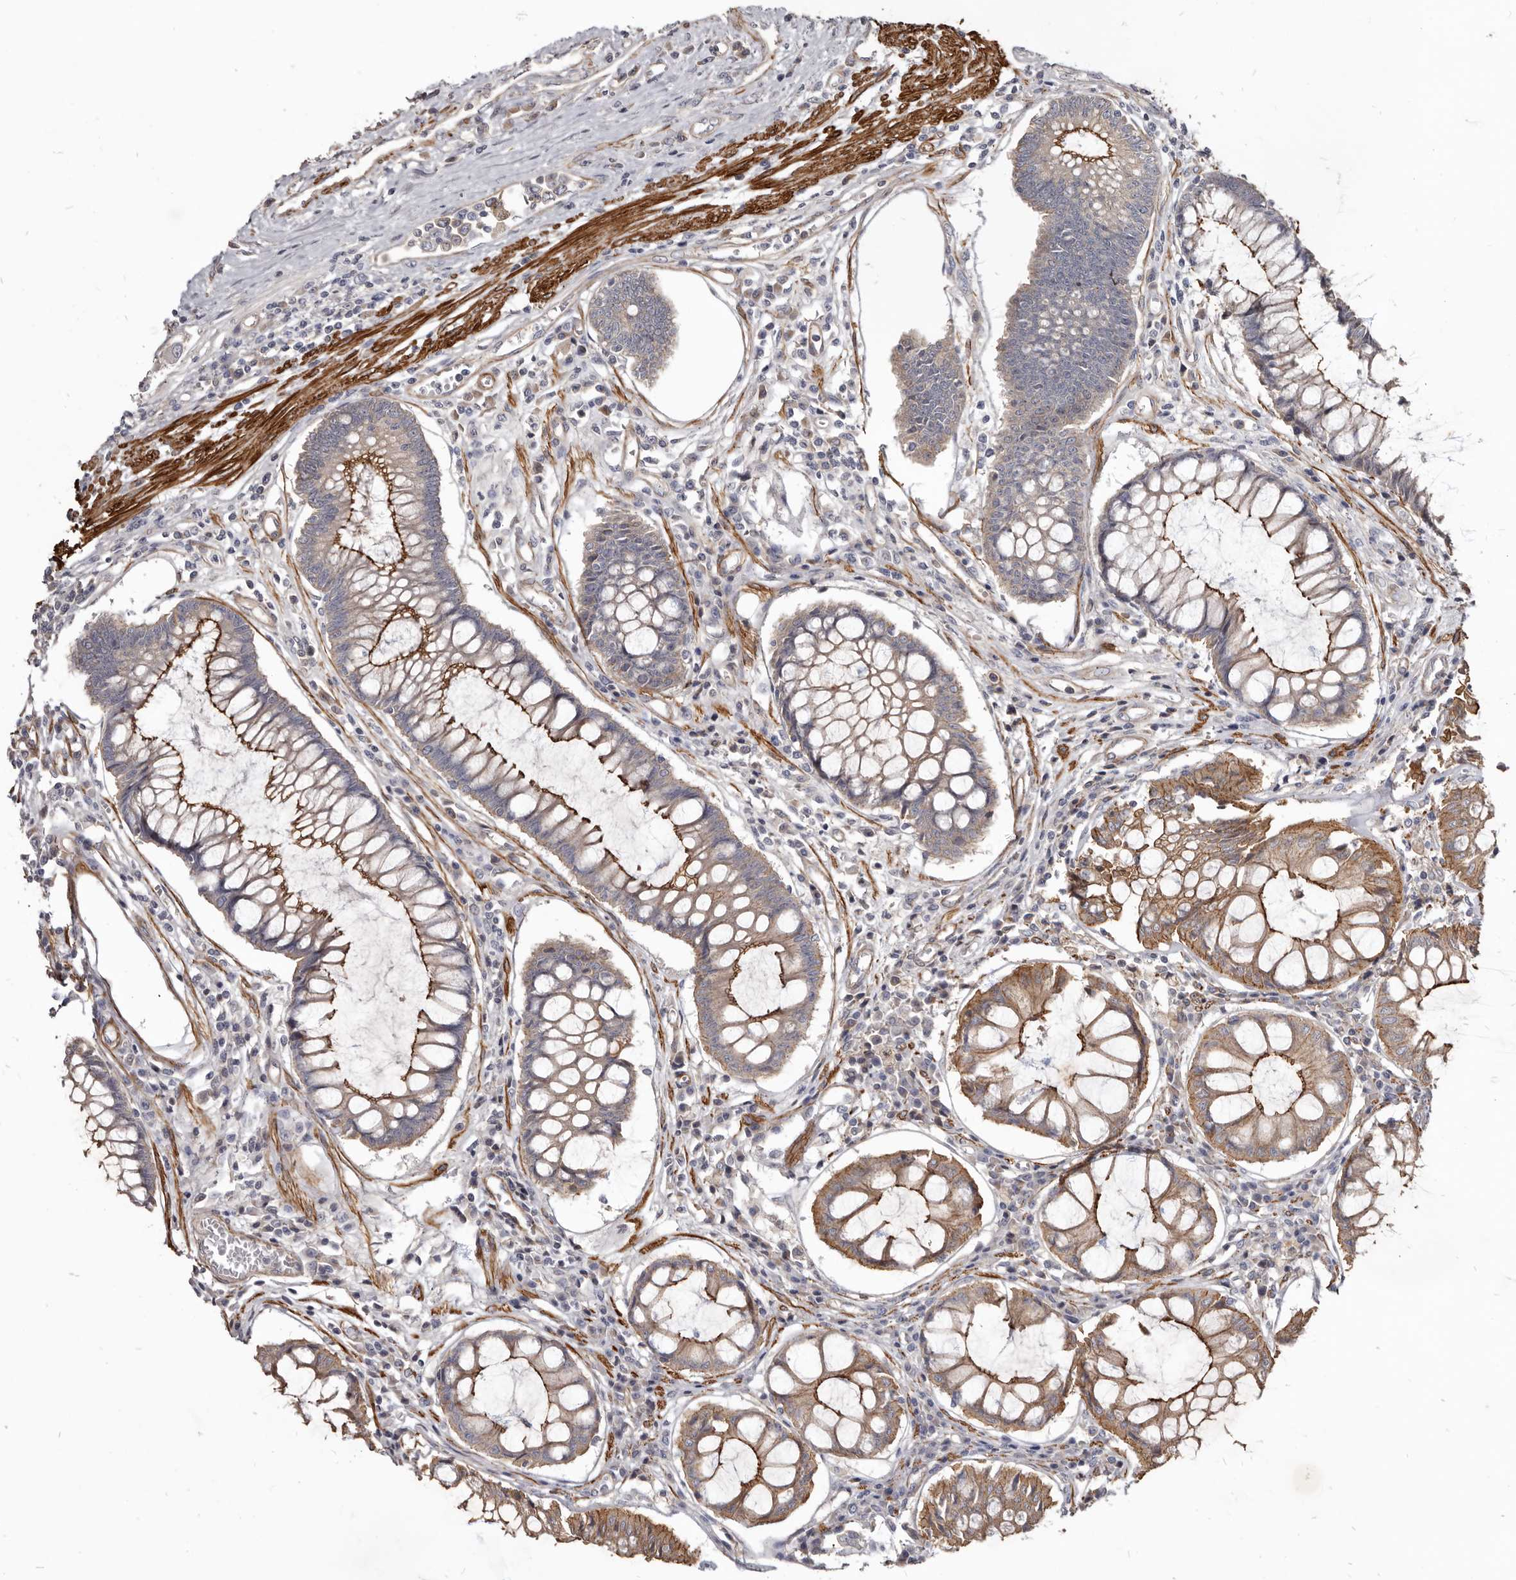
{"staining": {"intensity": "moderate", "quantity": "25%-75%", "location": "cytoplasmic/membranous"}, "tissue": "colorectal cancer", "cell_type": "Tumor cells", "image_type": "cancer", "snomed": [{"axis": "morphology", "description": "Adenocarcinoma, NOS"}, {"axis": "topography", "description": "Rectum"}], "caption": "Immunohistochemistry (IHC) micrograph of neoplastic tissue: human colorectal adenocarcinoma stained using immunohistochemistry exhibits medium levels of moderate protein expression localized specifically in the cytoplasmic/membranous of tumor cells, appearing as a cytoplasmic/membranous brown color.", "gene": "CGN", "patient": {"sex": "male", "age": 84}}